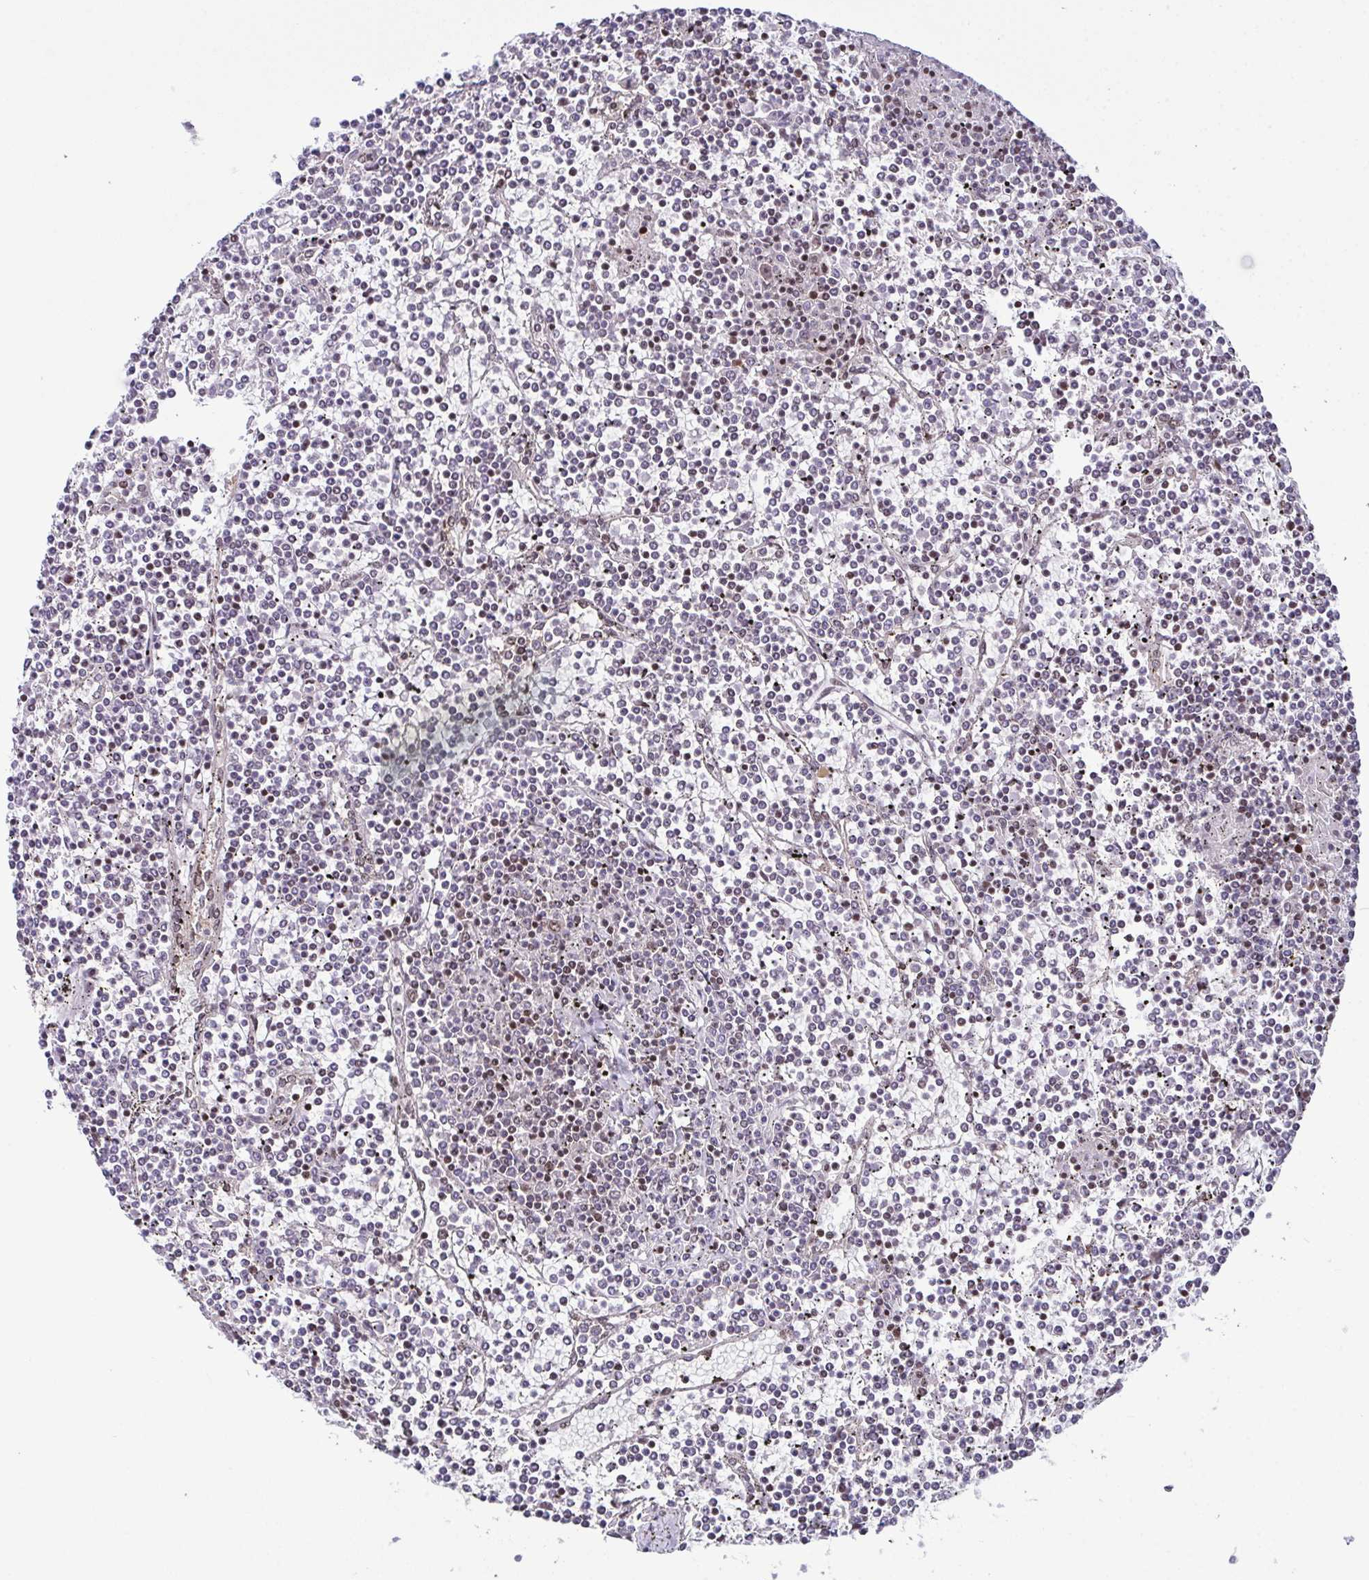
{"staining": {"intensity": "negative", "quantity": "none", "location": "none"}, "tissue": "lymphoma", "cell_type": "Tumor cells", "image_type": "cancer", "snomed": [{"axis": "morphology", "description": "Malignant lymphoma, non-Hodgkin's type, Low grade"}, {"axis": "topography", "description": "Spleen"}], "caption": "DAB immunohistochemical staining of malignant lymphoma, non-Hodgkin's type (low-grade) reveals no significant staining in tumor cells.", "gene": "DNAJB1", "patient": {"sex": "female", "age": 19}}